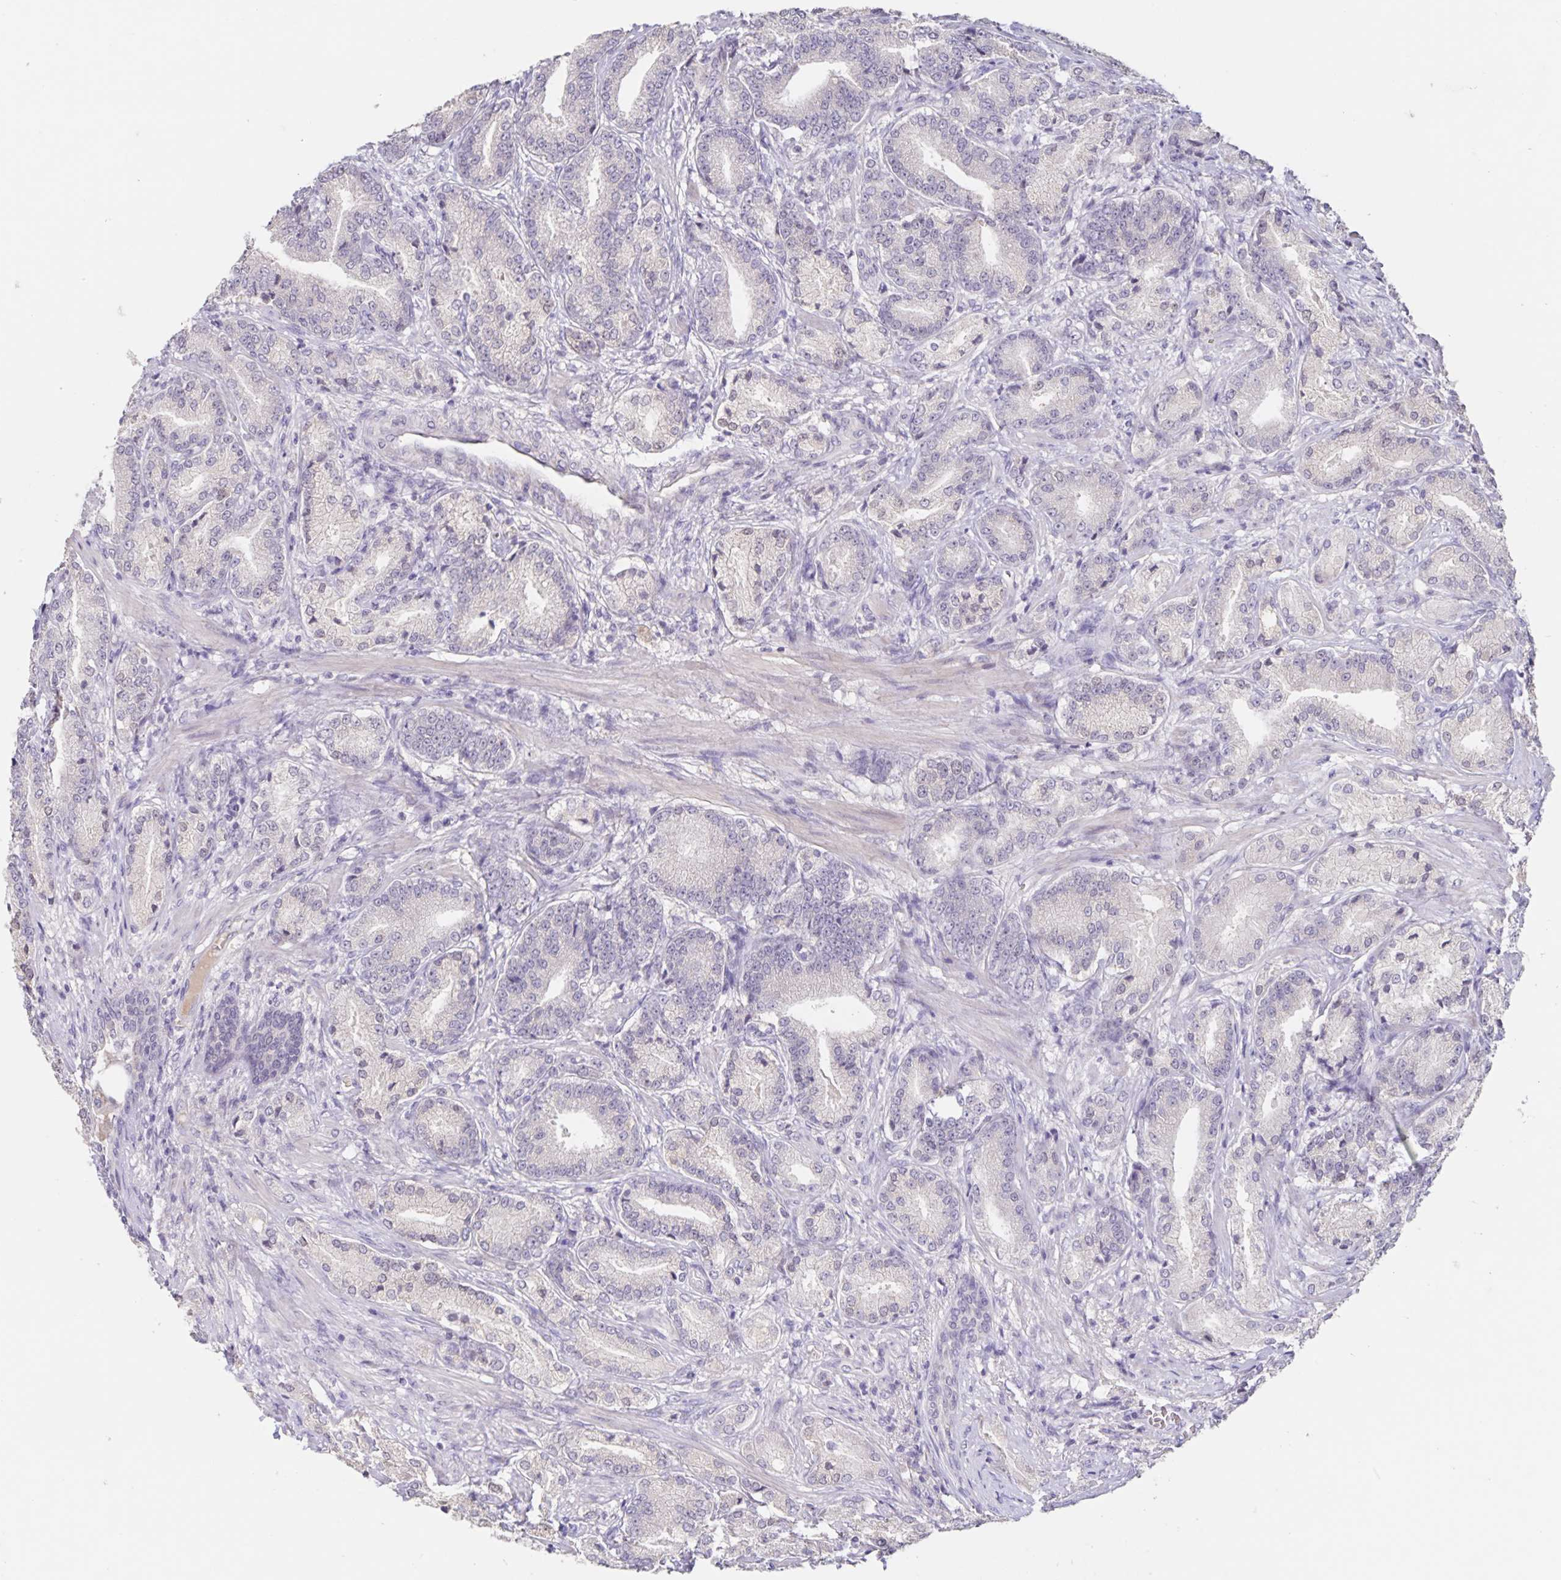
{"staining": {"intensity": "negative", "quantity": "none", "location": "none"}, "tissue": "prostate cancer", "cell_type": "Tumor cells", "image_type": "cancer", "snomed": [{"axis": "morphology", "description": "Adenocarcinoma, High grade"}, {"axis": "topography", "description": "Prostate and seminal vesicle, NOS"}], "caption": "This micrograph is of prostate adenocarcinoma (high-grade) stained with immunohistochemistry (IHC) to label a protein in brown with the nuclei are counter-stained blue. There is no staining in tumor cells. Nuclei are stained in blue.", "gene": "INSL5", "patient": {"sex": "male", "age": 61}}